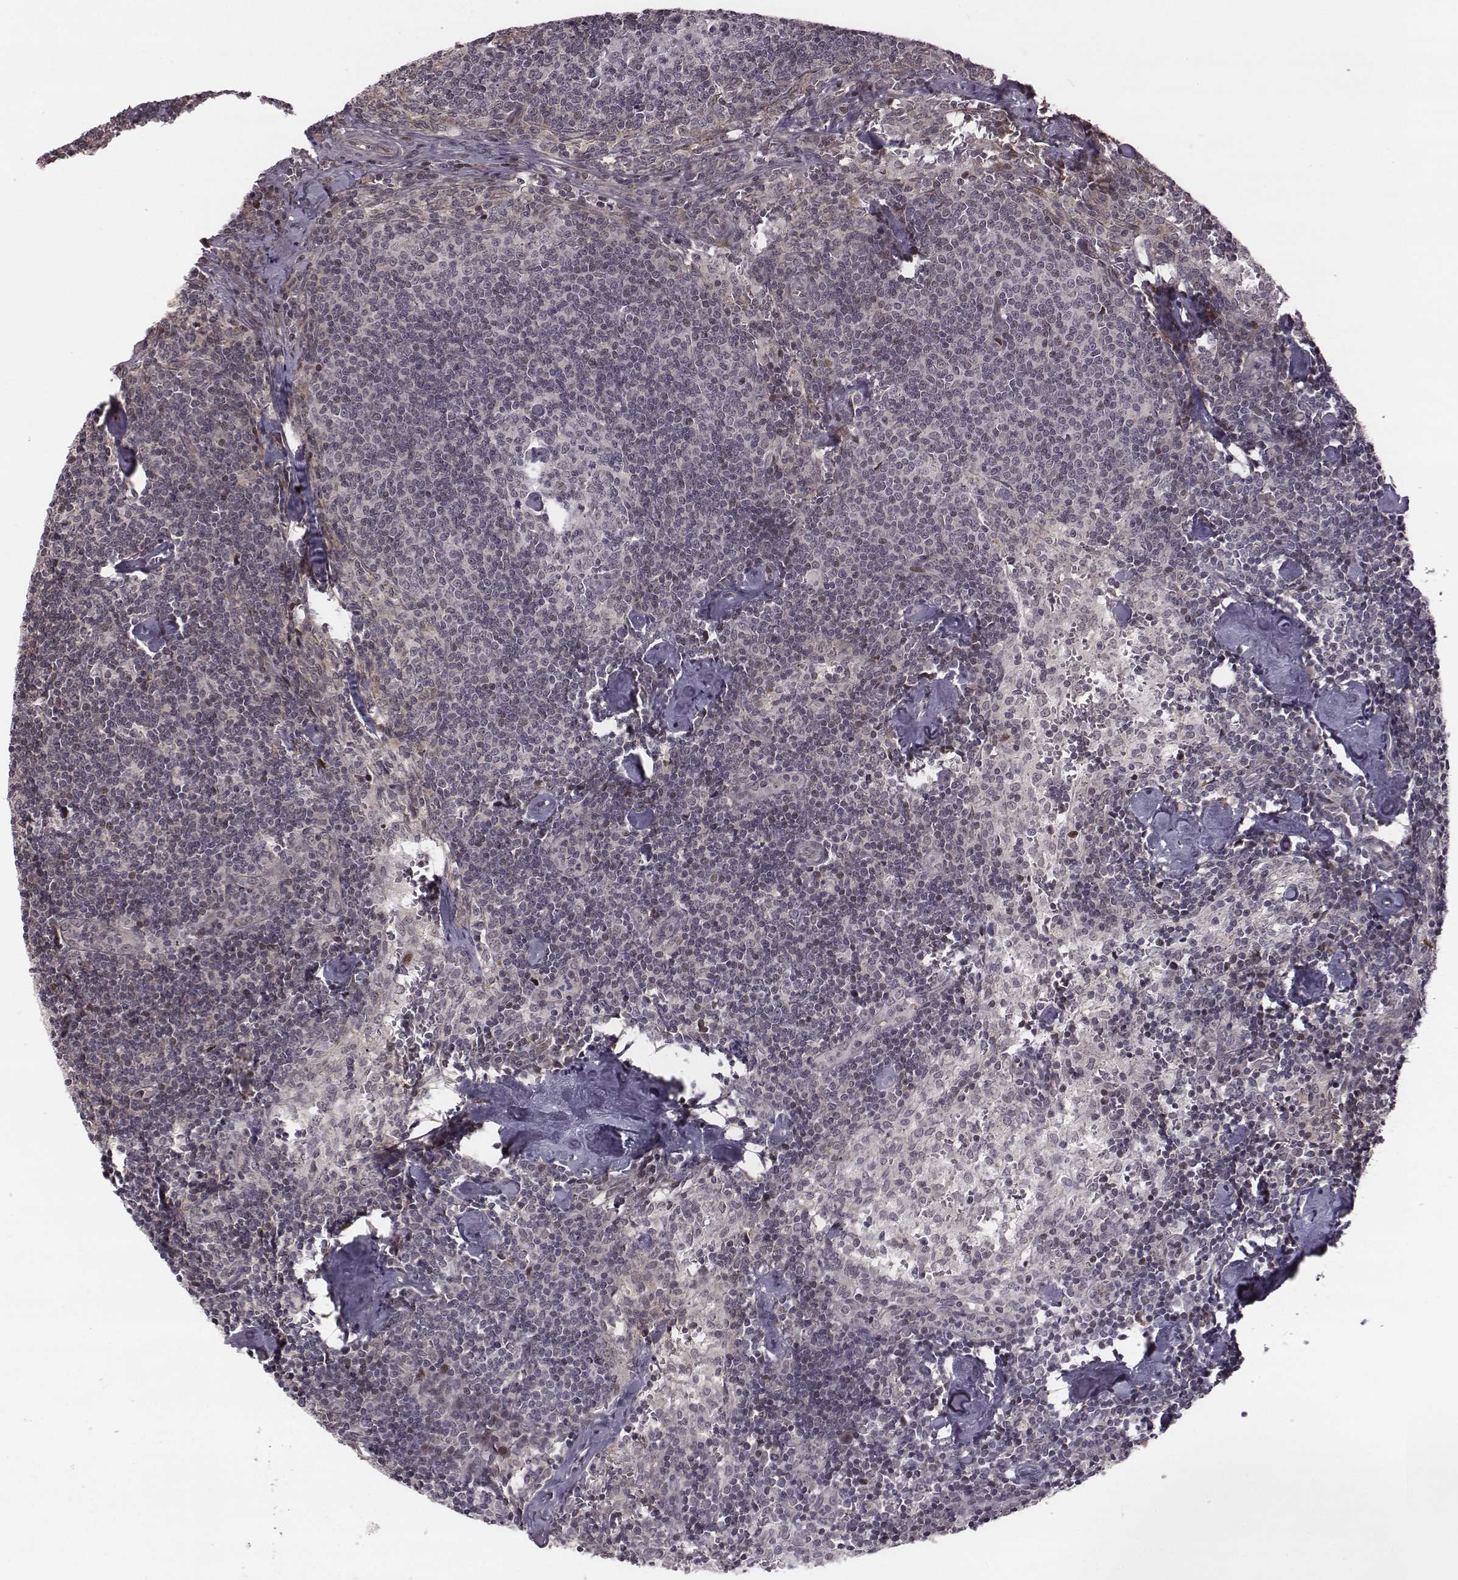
{"staining": {"intensity": "negative", "quantity": "none", "location": "none"}, "tissue": "lymph node", "cell_type": "Germinal center cells", "image_type": "normal", "snomed": [{"axis": "morphology", "description": "Normal tissue, NOS"}, {"axis": "topography", "description": "Lymph node"}], "caption": "A histopathology image of human lymph node is negative for staining in germinal center cells.", "gene": "RPL3", "patient": {"sex": "female", "age": 50}}